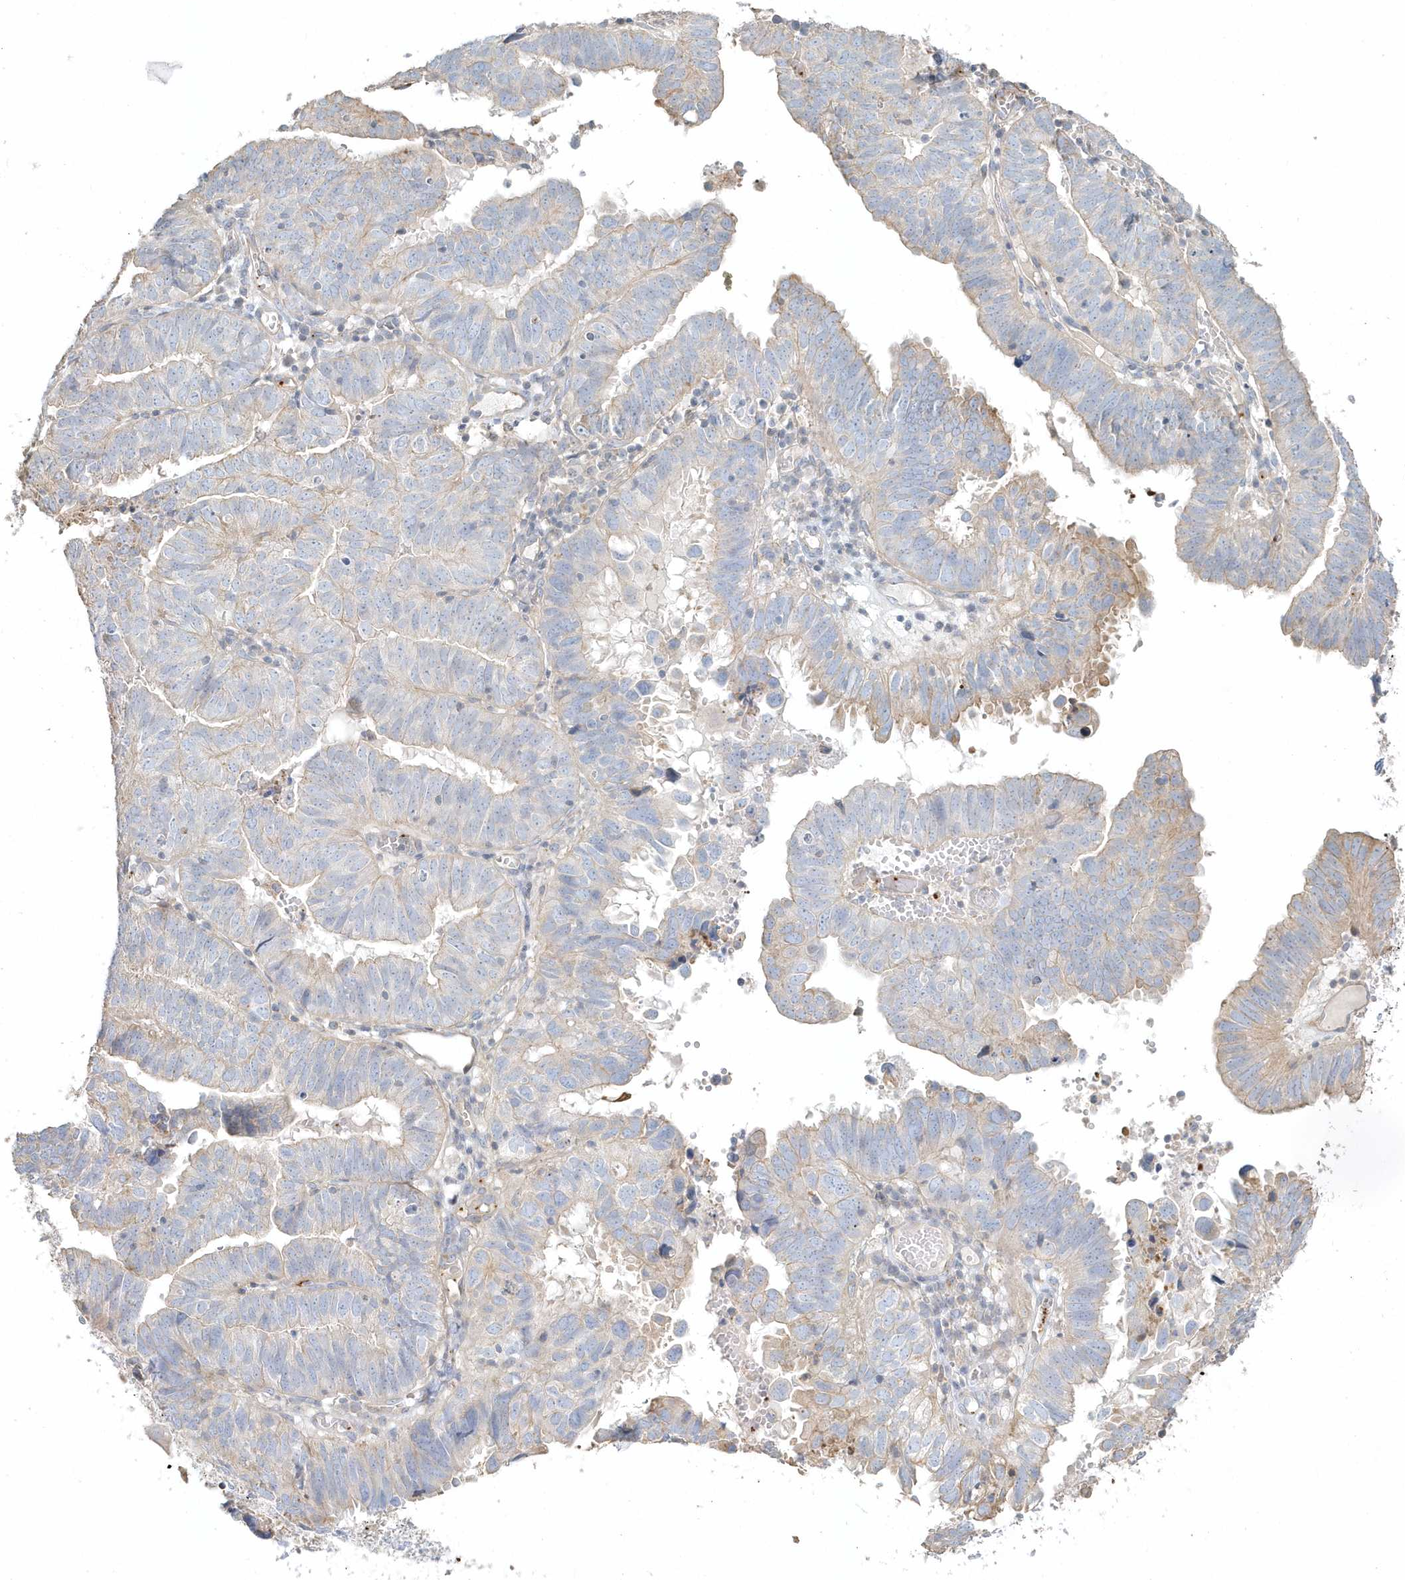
{"staining": {"intensity": "weak", "quantity": "<25%", "location": "cytoplasmic/membranous"}, "tissue": "endometrial cancer", "cell_type": "Tumor cells", "image_type": "cancer", "snomed": [{"axis": "morphology", "description": "Adenocarcinoma, NOS"}, {"axis": "topography", "description": "Uterus"}], "caption": "The photomicrograph shows no significant expression in tumor cells of endometrial cancer.", "gene": "MMRN1", "patient": {"sex": "female", "age": 77}}